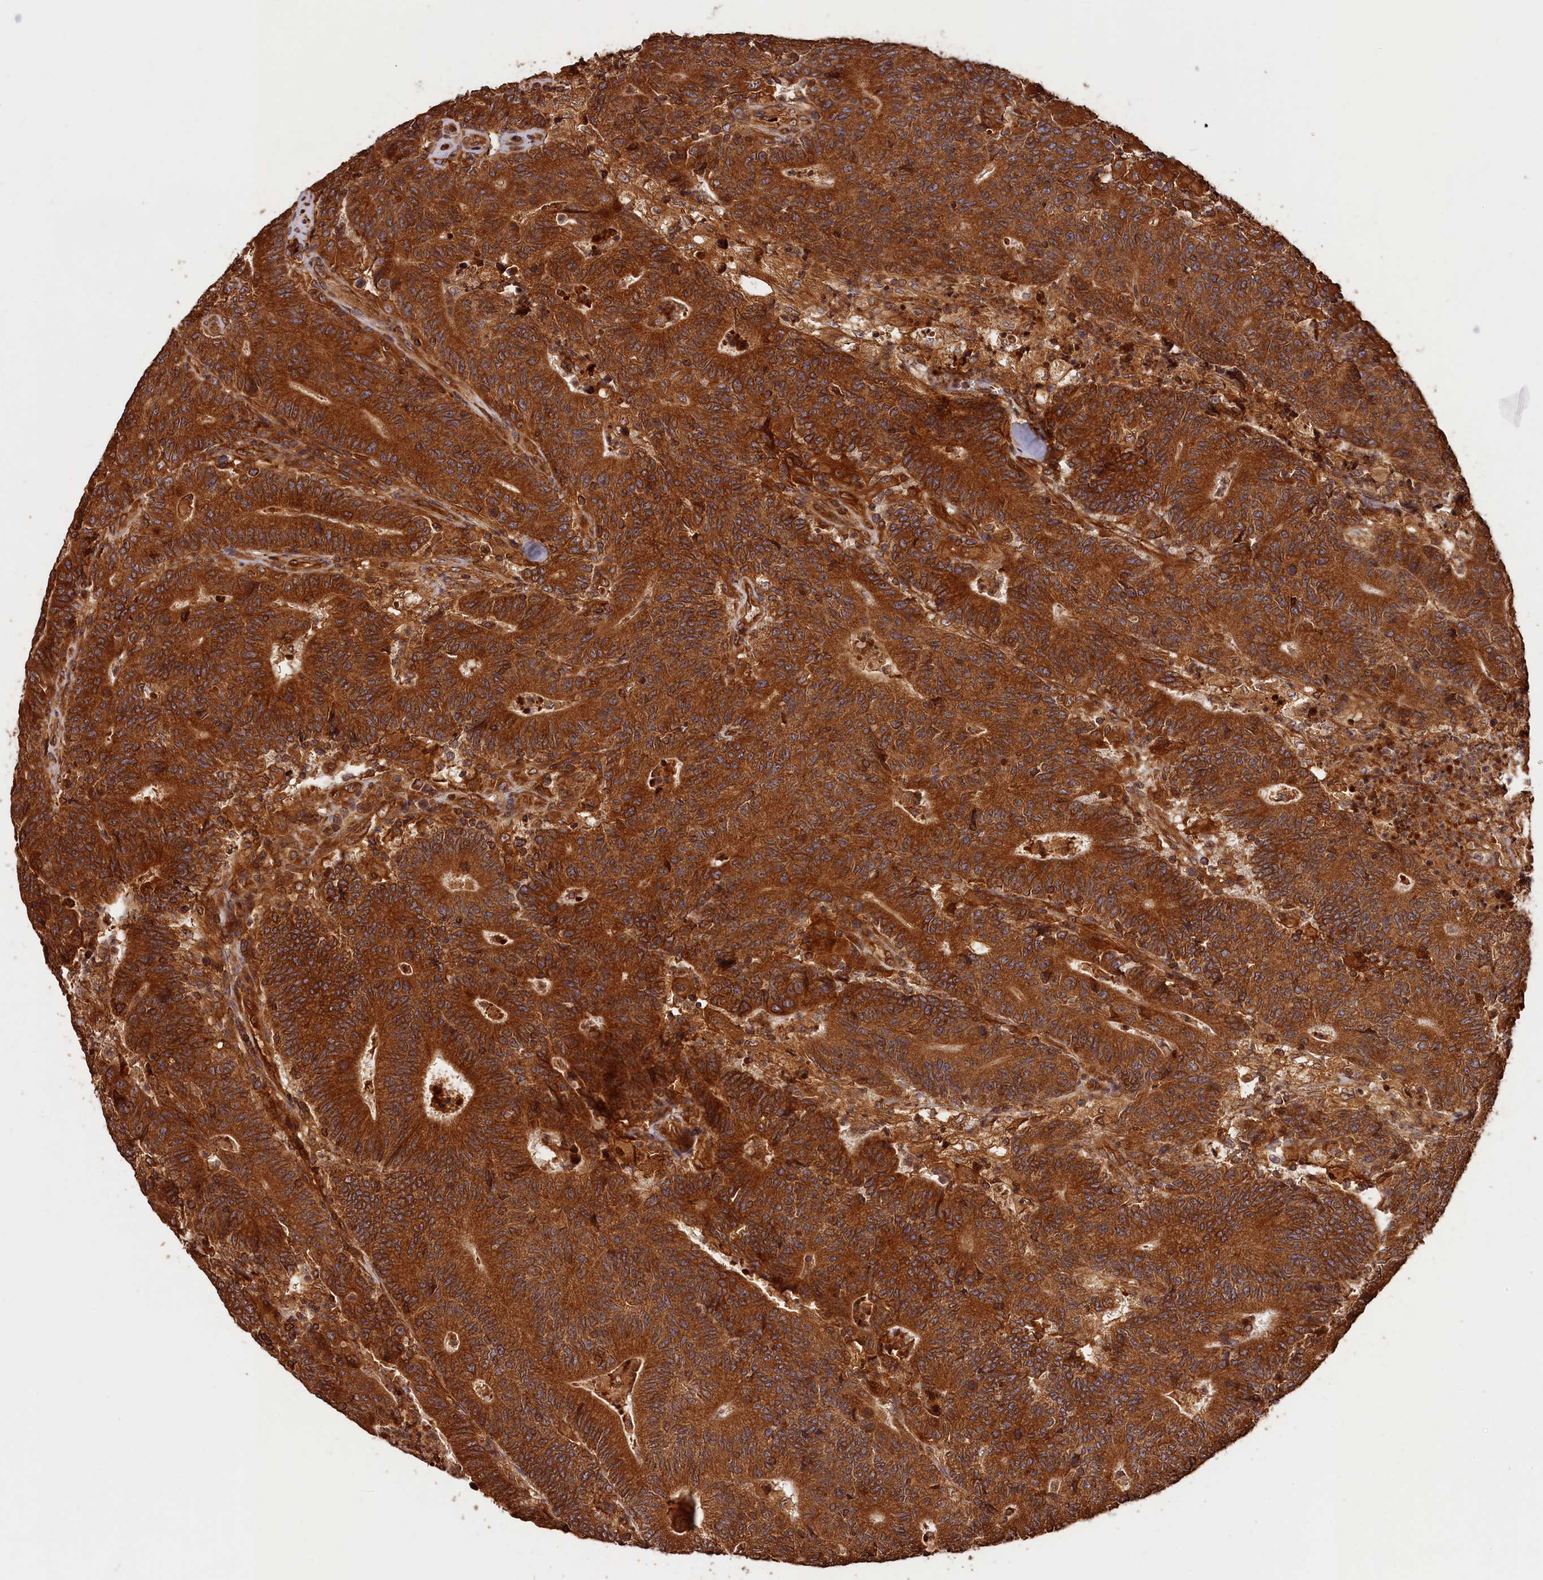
{"staining": {"intensity": "strong", "quantity": ">75%", "location": "cytoplasmic/membranous"}, "tissue": "colorectal cancer", "cell_type": "Tumor cells", "image_type": "cancer", "snomed": [{"axis": "morphology", "description": "Adenocarcinoma, NOS"}, {"axis": "topography", "description": "Colon"}], "caption": "Colorectal adenocarcinoma stained for a protein shows strong cytoplasmic/membranous positivity in tumor cells.", "gene": "HMOX2", "patient": {"sex": "female", "age": 75}}